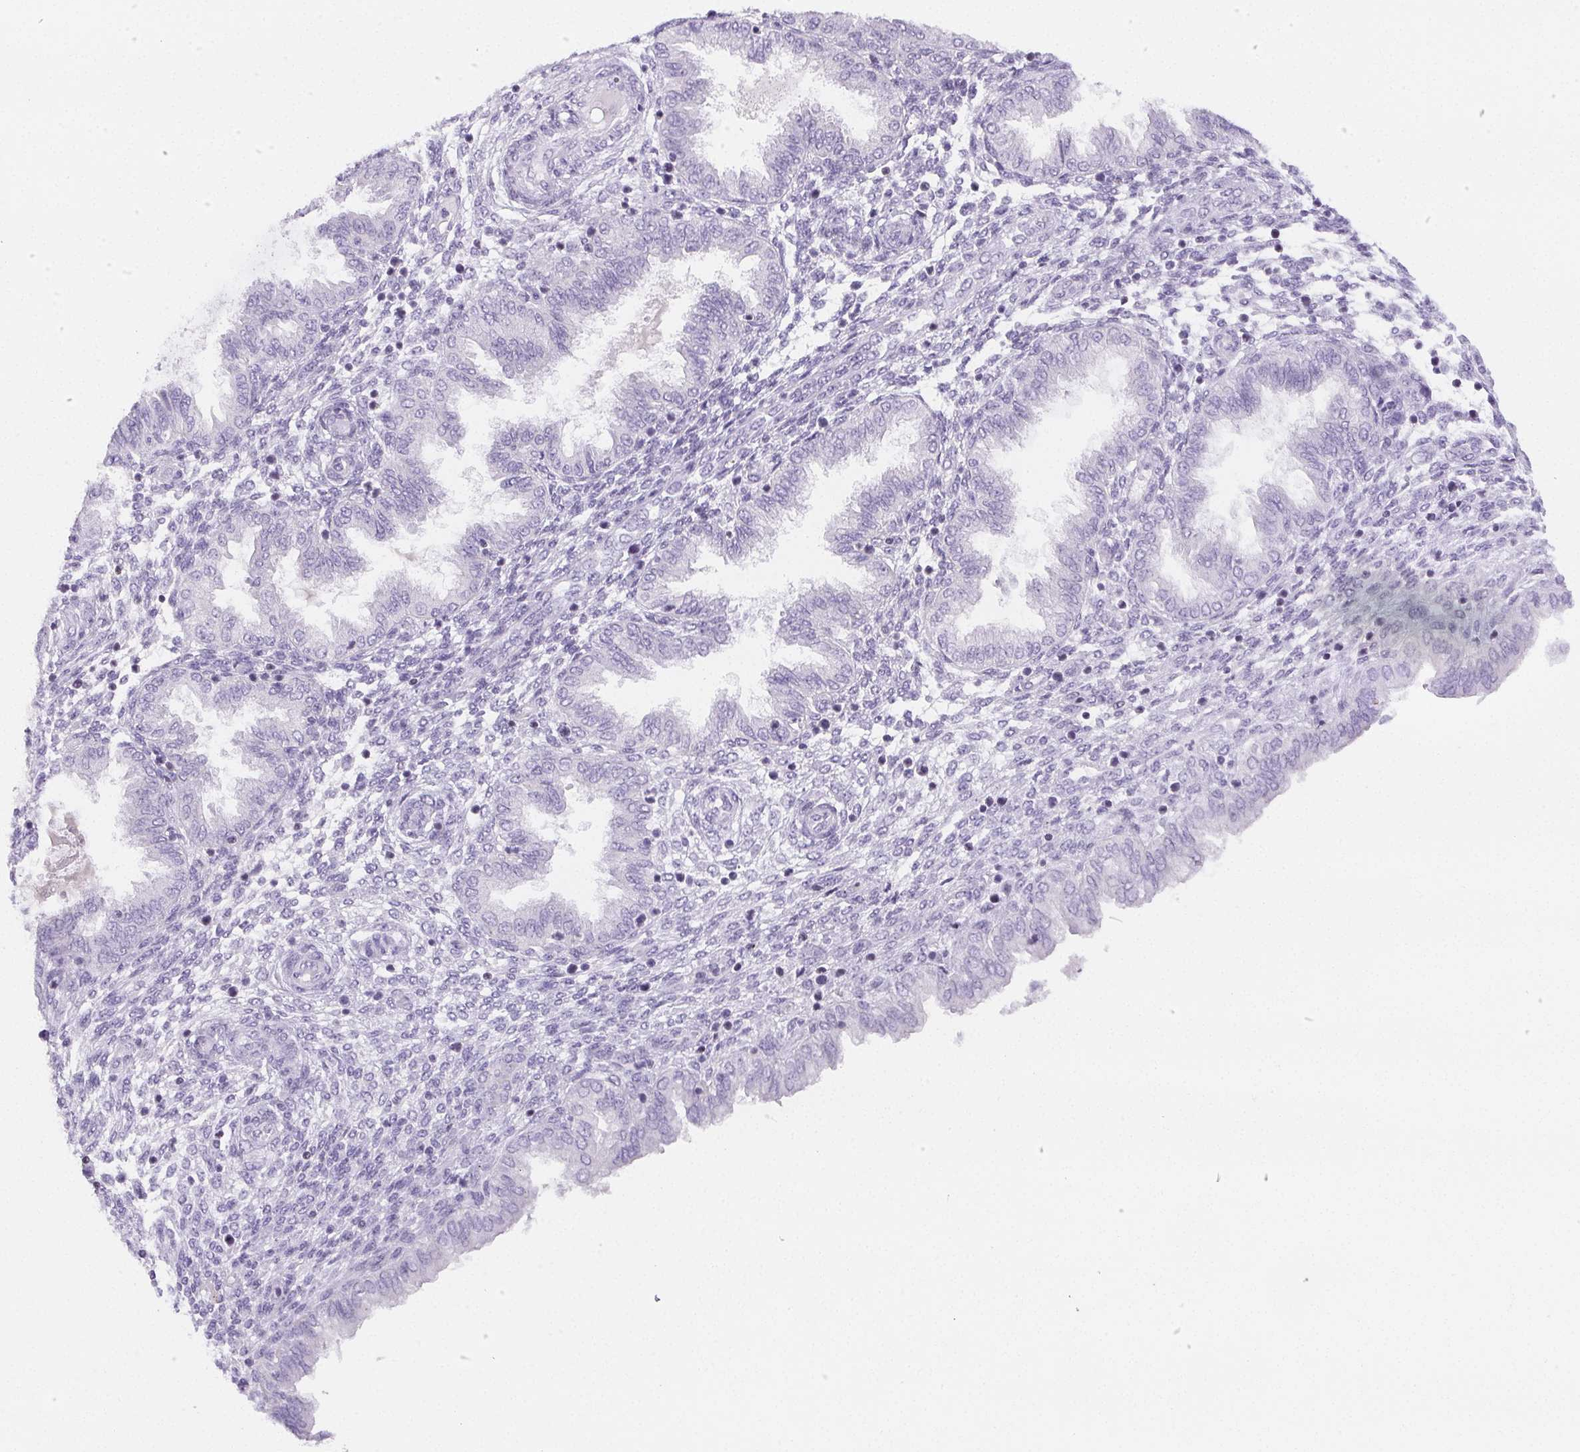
{"staining": {"intensity": "negative", "quantity": "none", "location": "none"}, "tissue": "endometrium", "cell_type": "Cells in endometrial stroma", "image_type": "normal", "snomed": [{"axis": "morphology", "description": "Normal tissue, NOS"}, {"axis": "topography", "description": "Endometrium"}], "caption": "Photomicrograph shows no significant protein positivity in cells in endometrial stroma of normal endometrium.", "gene": "BEND2", "patient": {"sex": "female", "age": 33}}